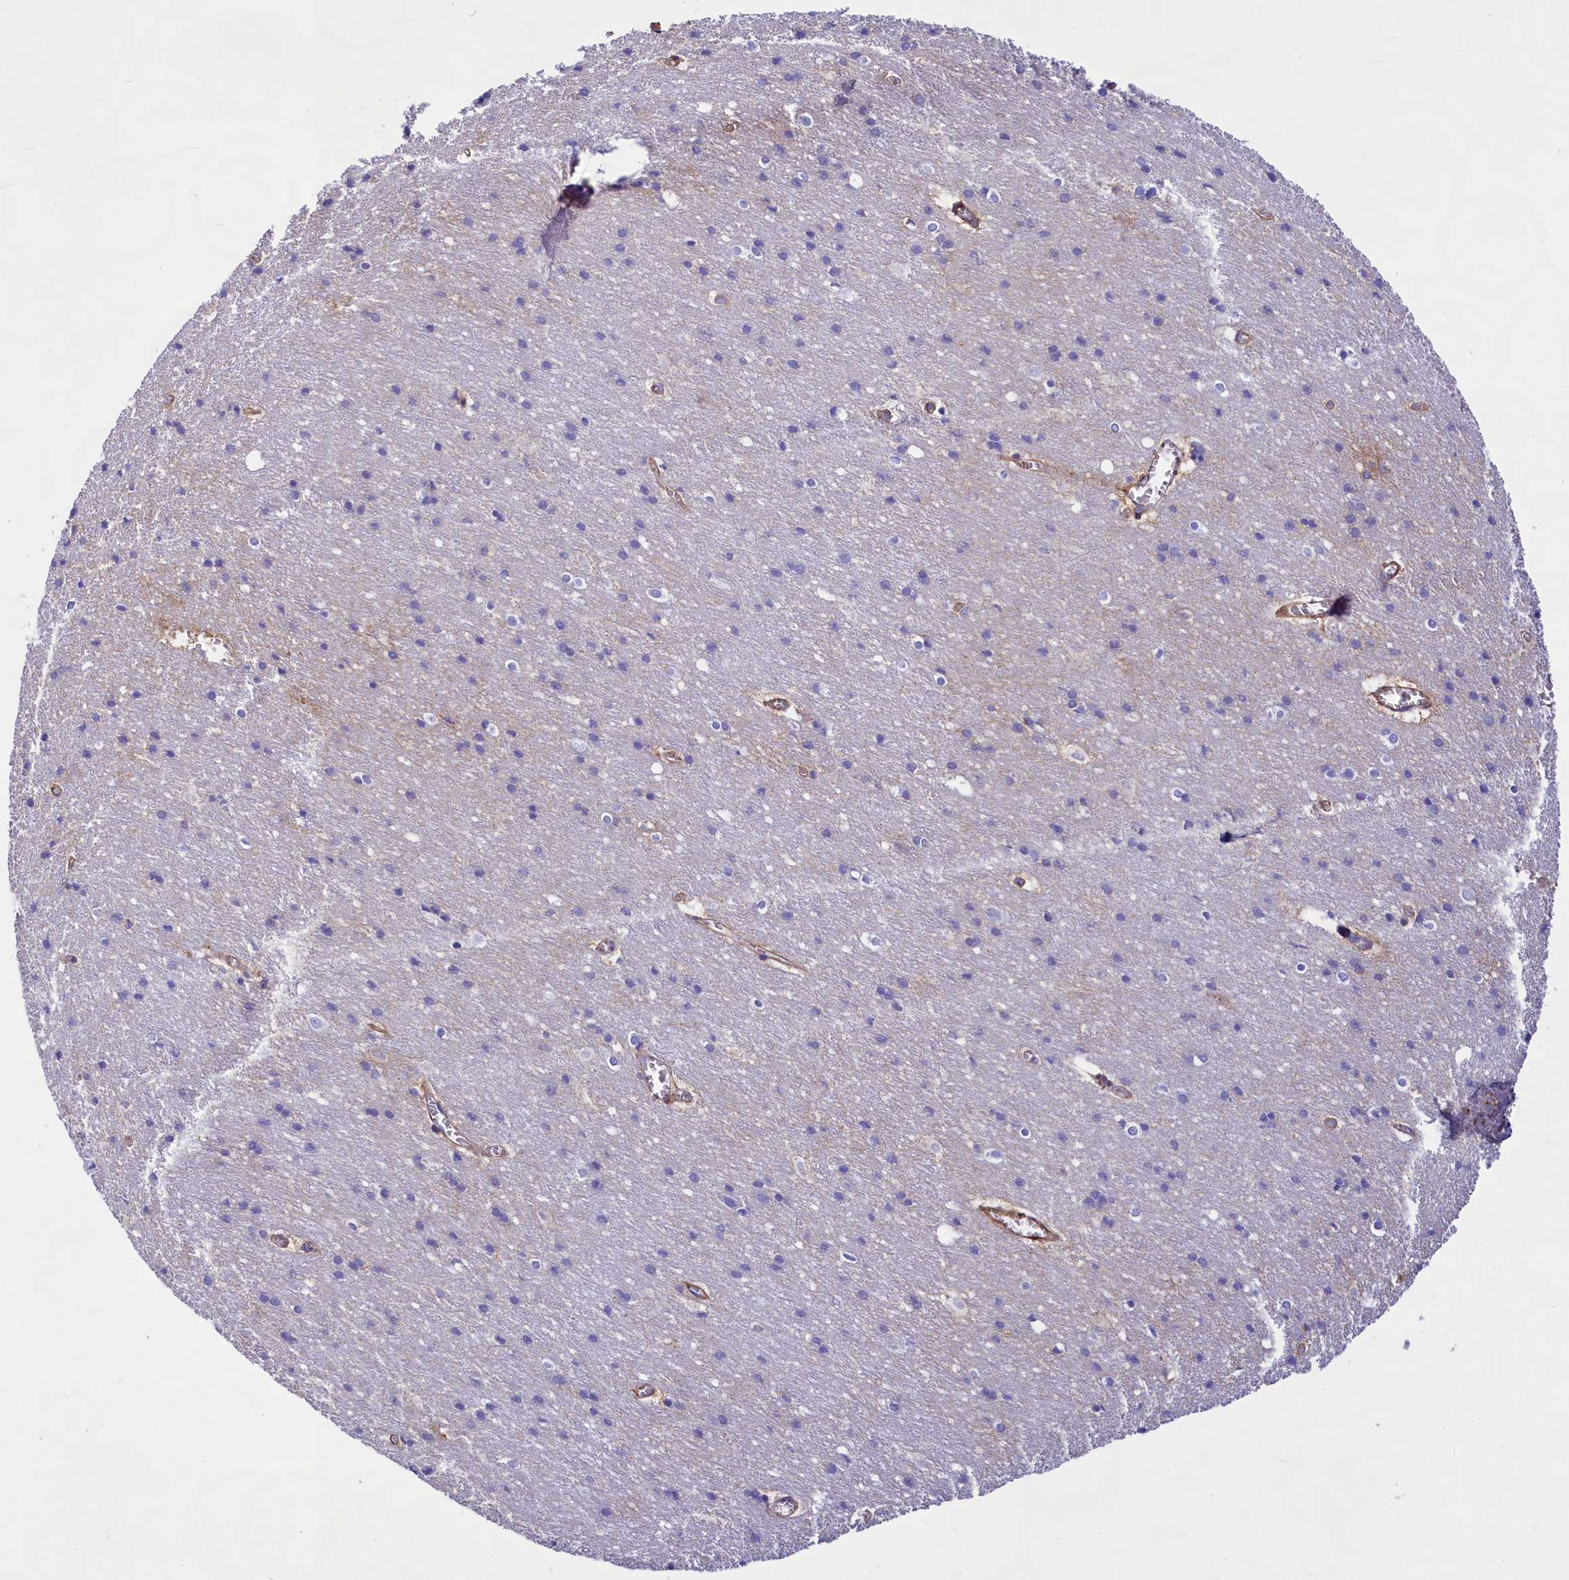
{"staining": {"intensity": "moderate", "quantity": "25%-75%", "location": "cytoplasmic/membranous"}, "tissue": "cerebral cortex", "cell_type": "Endothelial cells", "image_type": "normal", "snomed": [{"axis": "morphology", "description": "Normal tissue, NOS"}, {"axis": "topography", "description": "Cerebral cortex"}], "caption": "Protein staining of unremarkable cerebral cortex displays moderate cytoplasmic/membranous staining in about 25%-75% of endothelial cells.", "gene": "CD99", "patient": {"sex": "male", "age": 54}}